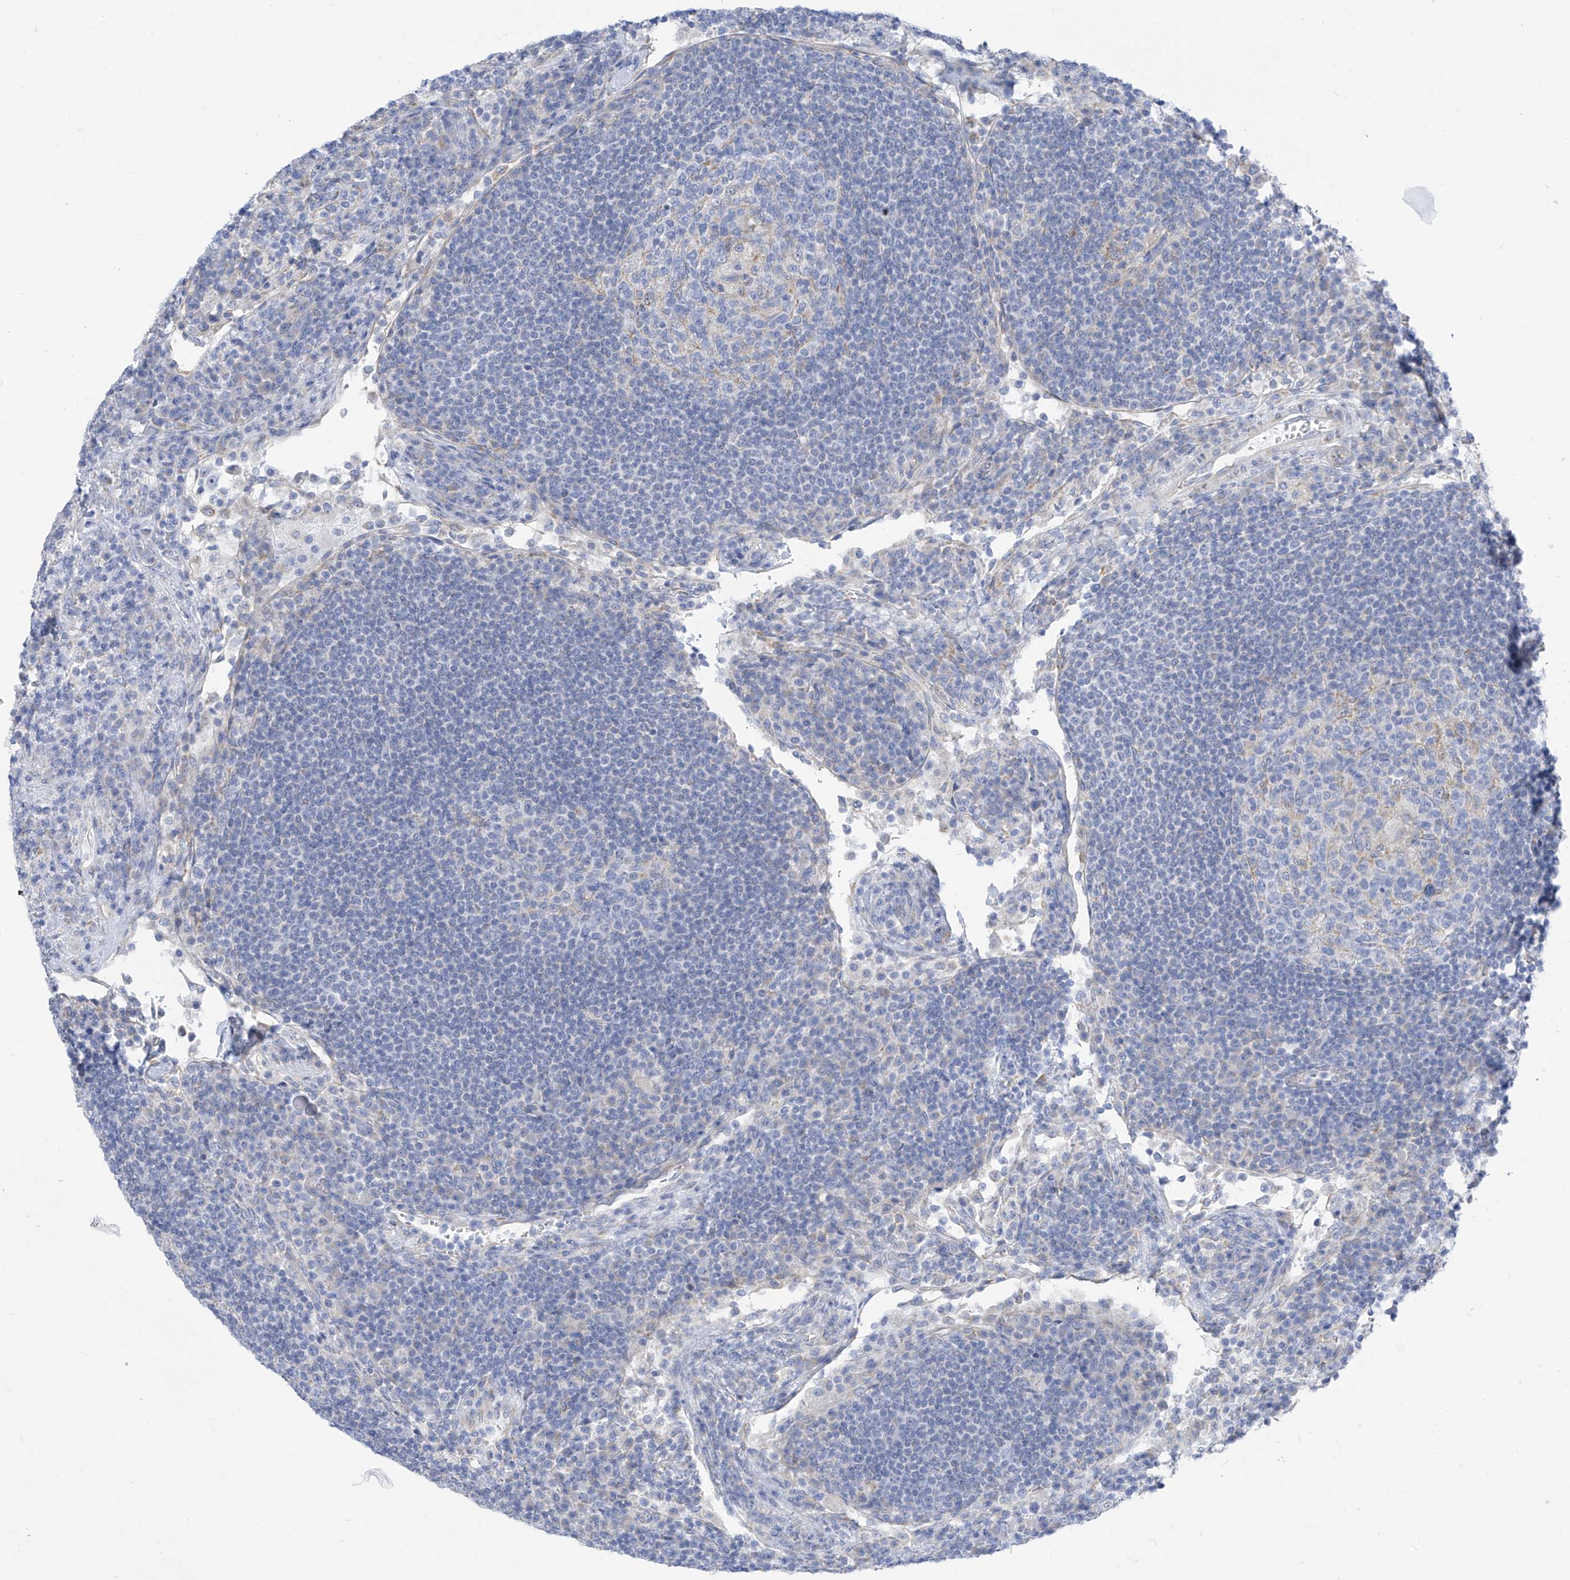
{"staining": {"intensity": "negative", "quantity": "none", "location": "none"}, "tissue": "lymph node", "cell_type": "Germinal center cells", "image_type": "normal", "snomed": [{"axis": "morphology", "description": "Normal tissue, NOS"}, {"axis": "topography", "description": "Lymph node"}], "caption": "DAB (3,3'-diaminobenzidine) immunohistochemical staining of benign human lymph node exhibits no significant expression in germinal center cells. The staining was performed using DAB to visualize the protein expression in brown, while the nuclei were stained in blue with hematoxylin (Magnification: 20x).", "gene": "RCN2", "patient": {"sex": "female", "age": 53}}